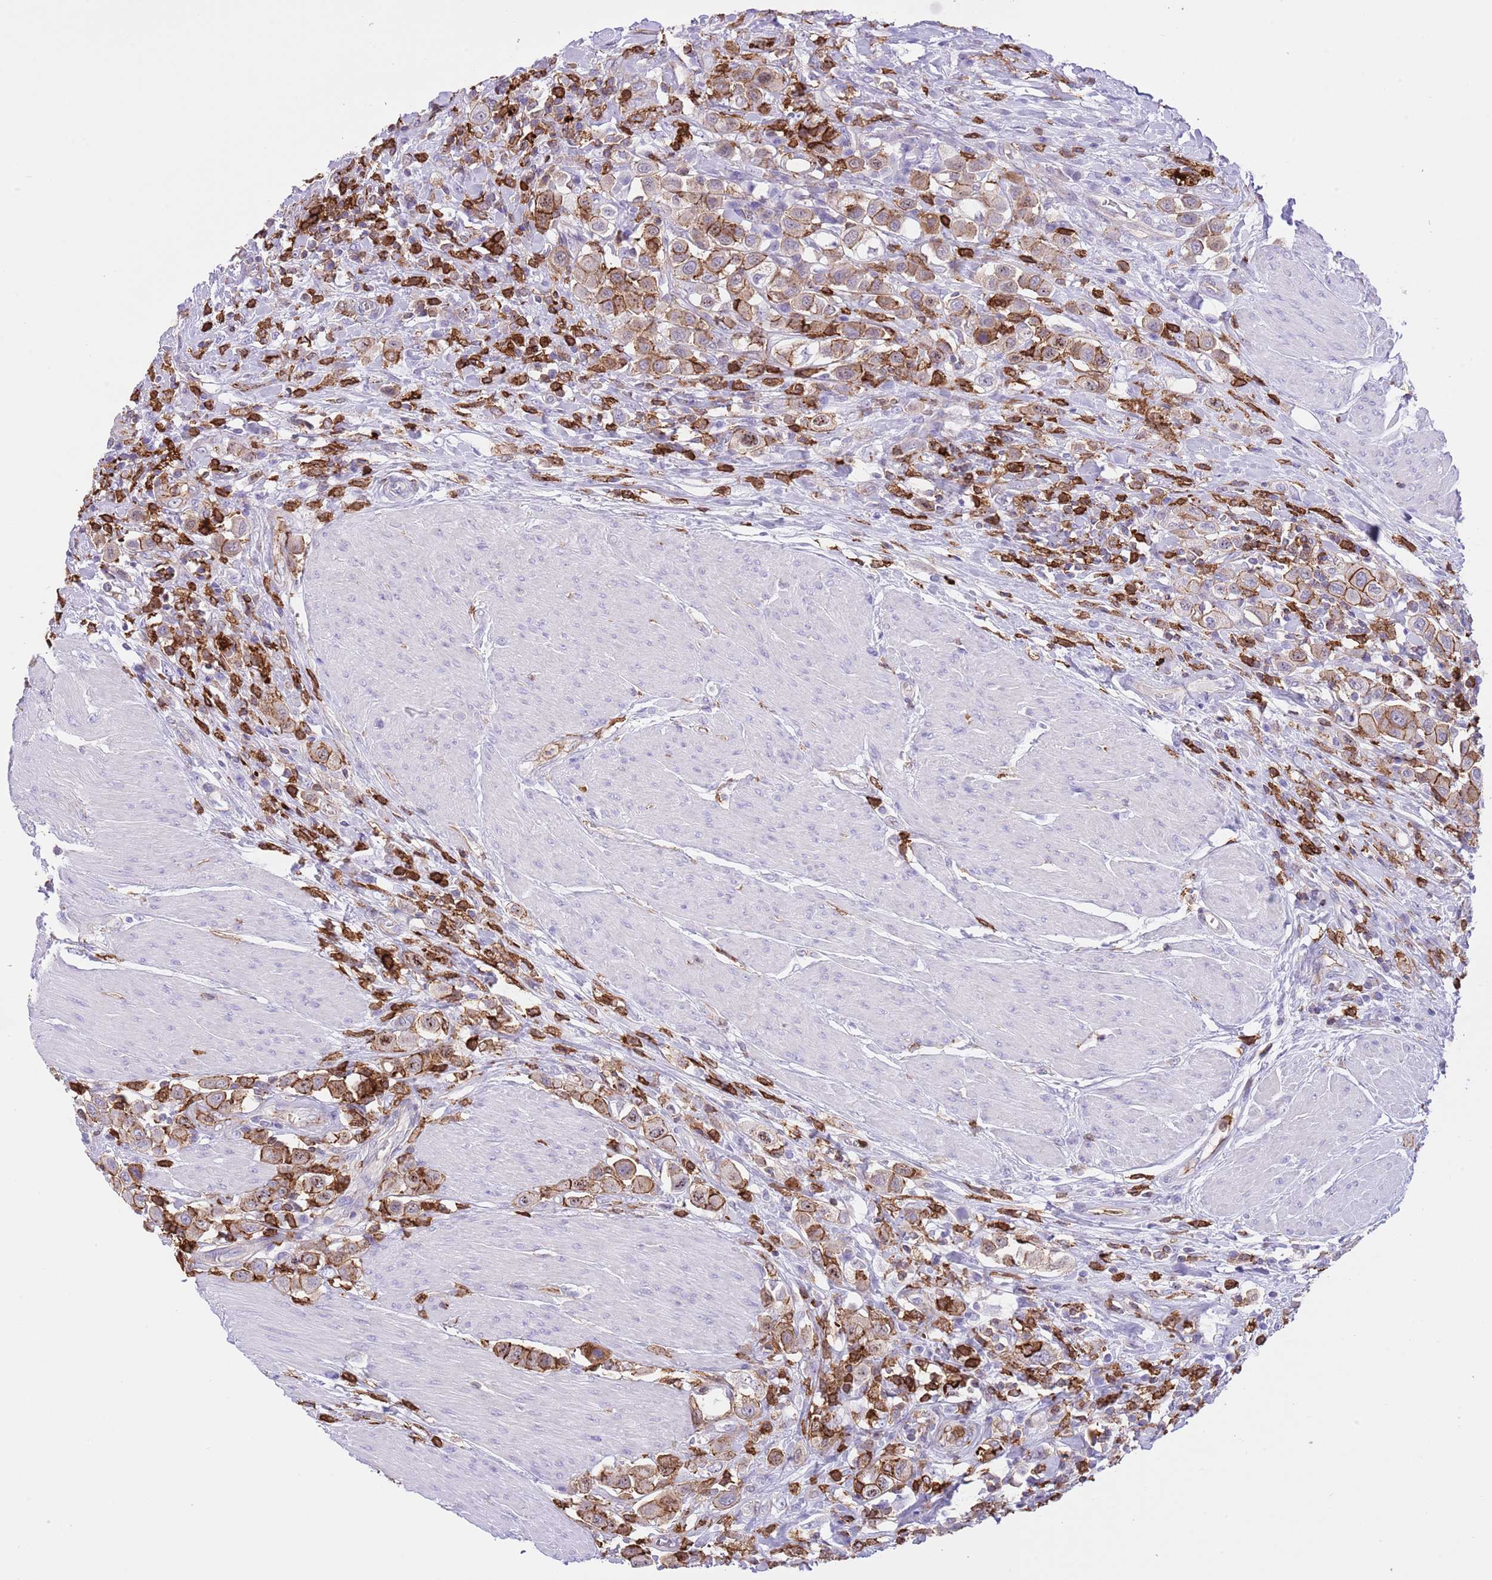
{"staining": {"intensity": "moderate", "quantity": ">75%", "location": "cytoplasmic/membranous"}, "tissue": "urothelial cancer", "cell_type": "Tumor cells", "image_type": "cancer", "snomed": [{"axis": "morphology", "description": "Urothelial carcinoma, High grade"}, {"axis": "topography", "description": "Urinary bladder"}], "caption": "Immunohistochemical staining of urothelial cancer reveals medium levels of moderate cytoplasmic/membranous staining in approximately >75% of tumor cells.", "gene": "EFHD2", "patient": {"sex": "male", "age": 50}}